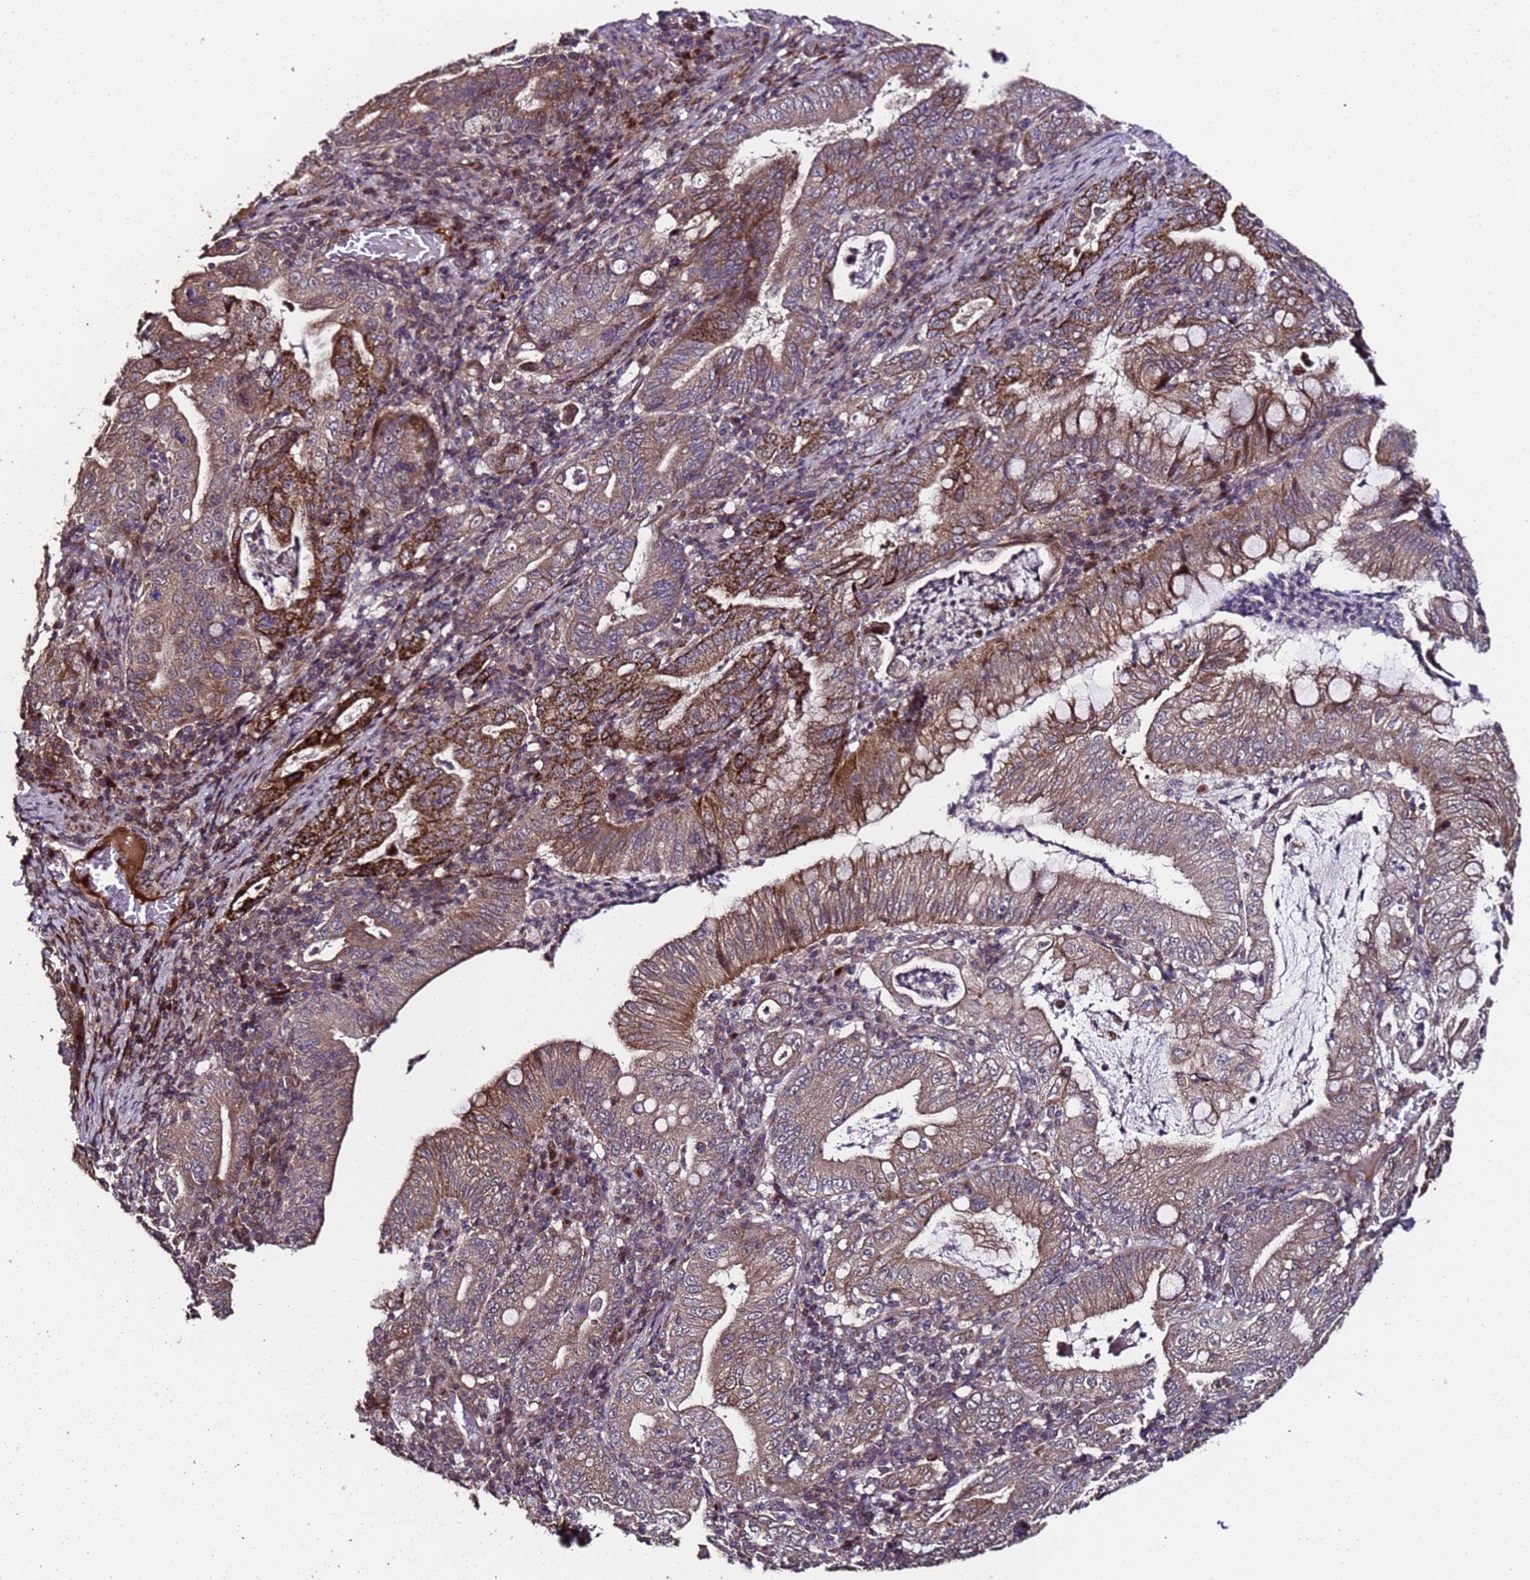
{"staining": {"intensity": "moderate", "quantity": ">75%", "location": "cytoplasmic/membranous"}, "tissue": "stomach cancer", "cell_type": "Tumor cells", "image_type": "cancer", "snomed": [{"axis": "morphology", "description": "Normal tissue, NOS"}, {"axis": "morphology", "description": "Adenocarcinoma, NOS"}, {"axis": "topography", "description": "Esophagus"}, {"axis": "topography", "description": "Stomach, upper"}, {"axis": "topography", "description": "Peripheral nerve tissue"}], "caption": "Adenocarcinoma (stomach) stained with a protein marker reveals moderate staining in tumor cells.", "gene": "PRODH", "patient": {"sex": "male", "age": 62}}